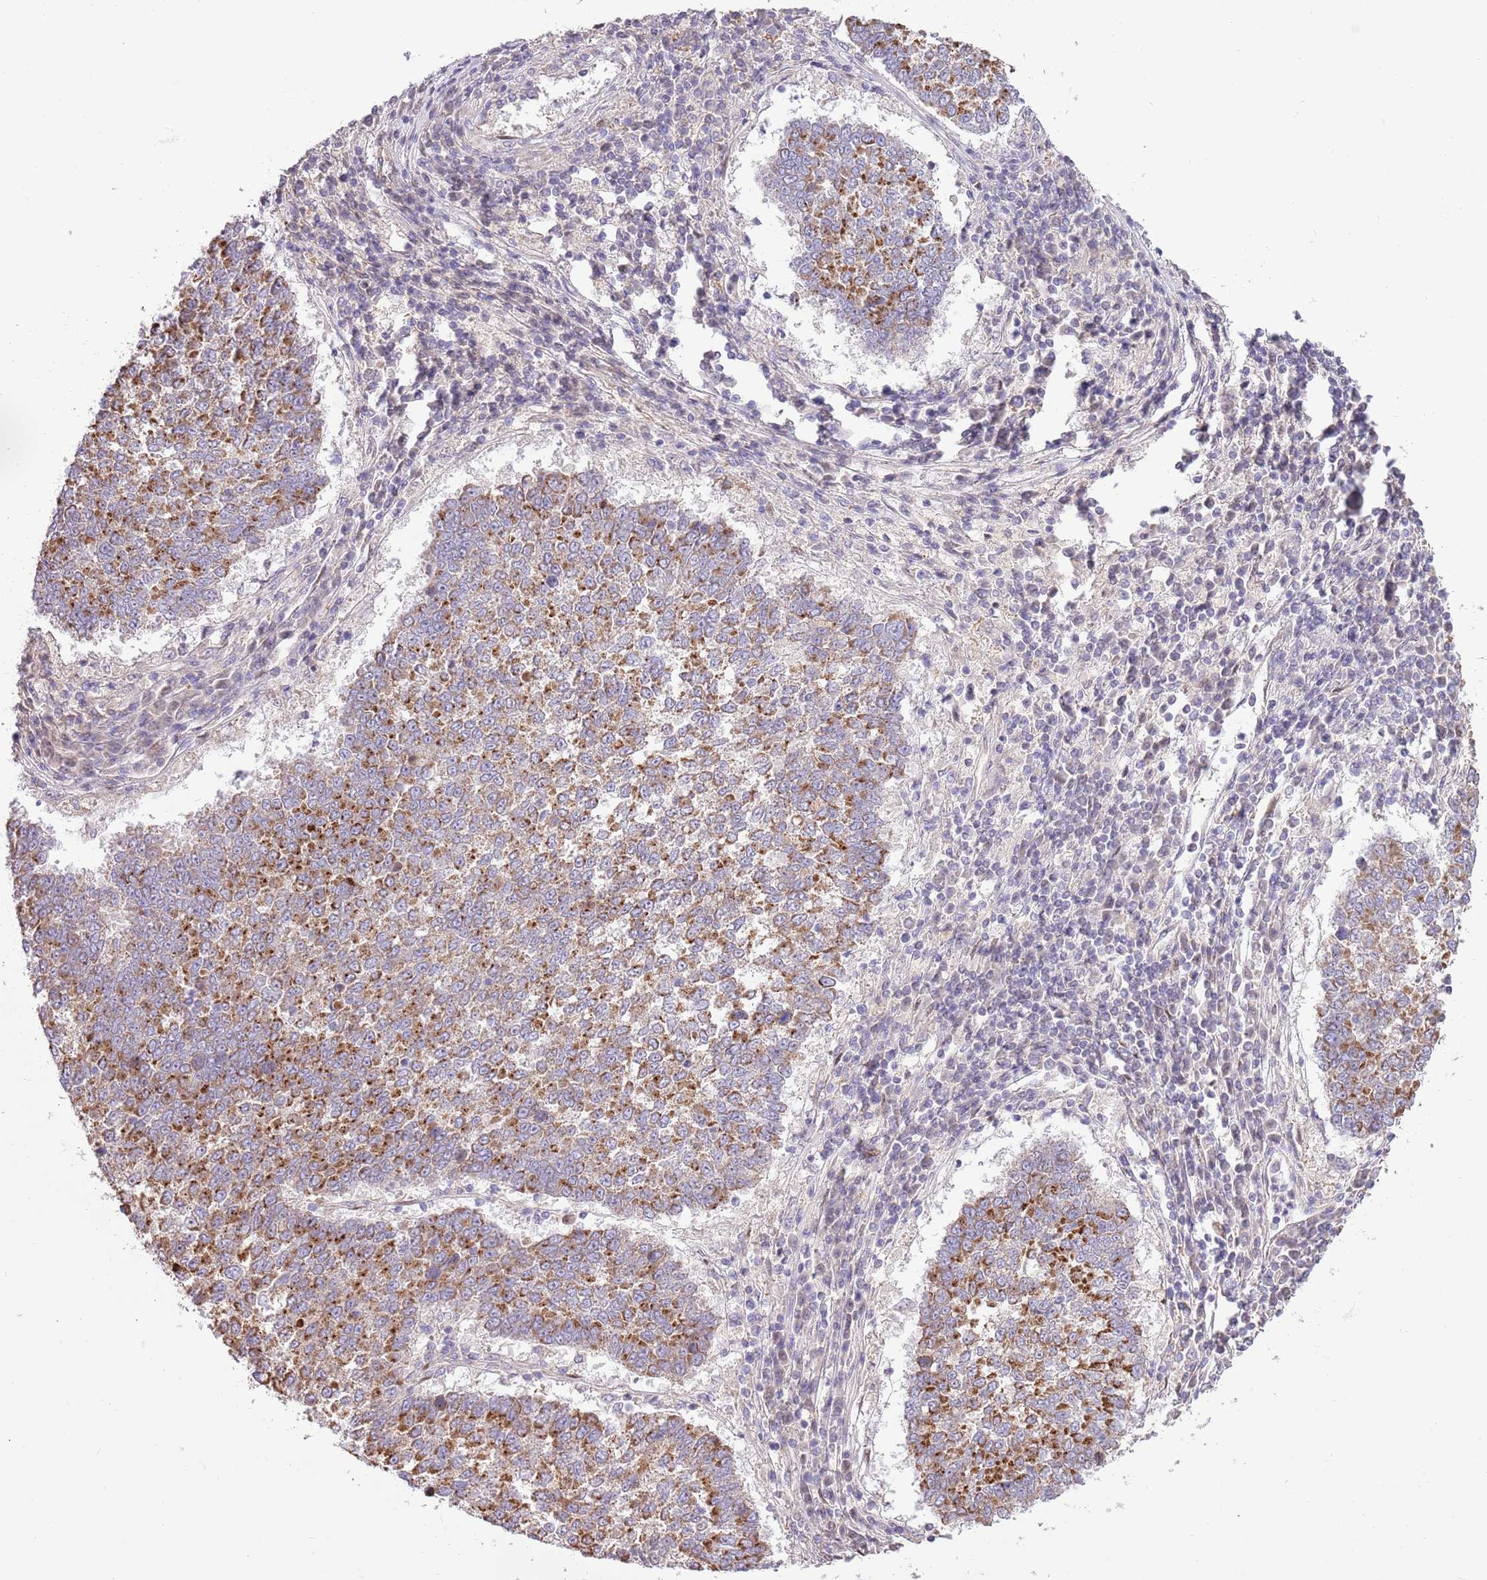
{"staining": {"intensity": "moderate", "quantity": ">75%", "location": "cytoplasmic/membranous"}, "tissue": "lung cancer", "cell_type": "Tumor cells", "image_type": "cancer", "snomed": [{"axis": "morphology", "description": "Squamous cell carcinoma, NOS"}, {"axis": "topography", "description": "Lung"}], "caption": "Immunohistochemistry (IHC) histopathology image of neoplastic tissue: lung squamous cell carcinoma stained using immunohistochemistry shows medium levels of moderate protein expression localized specifically in the cytoplasmic/membranous of tumor cells, appearing as a cytoplasmic/membranous brown color.", "gene": "ARL2BP", "patient": {"sex": "male", "age": 73}}